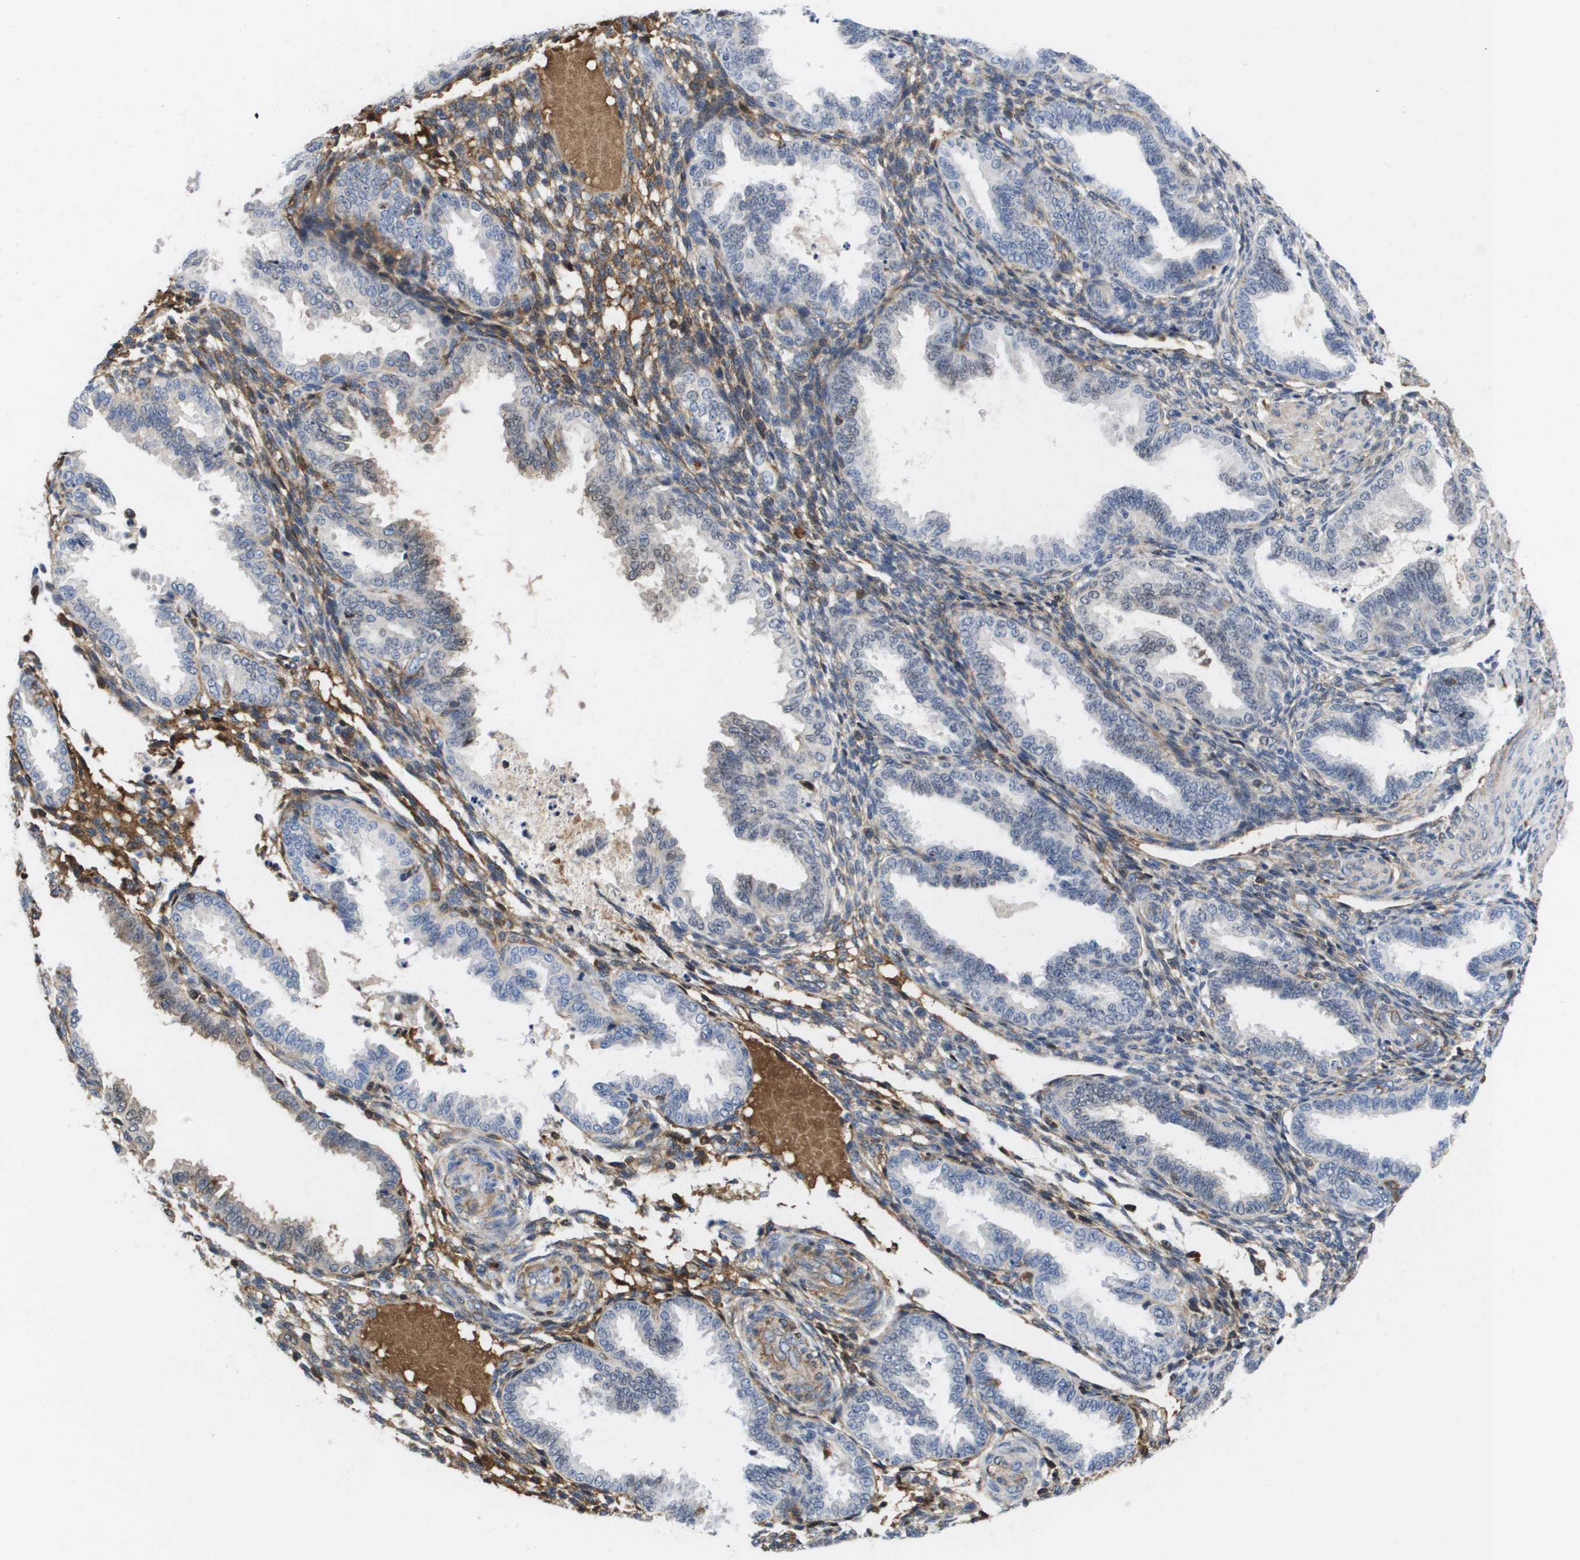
{"staining": {"intensity": "moderate", "quantity": "25%-75%", "location": "cytoplasmic/membranous"}, "tissue": "endometrium", "cell_type": "Cells in endometrial stroma", "image_type": "normal", "snomed": [{"axis": "morphology", "description": "Normal tissue, NOS"}, {"axis": "topography", "description": "Endometrium"}], "caption": "Immunohistochemistry of benign human endometrium demonstrates medium levels of moderate cytoplasmic/membranous staining in about 25%-75% of cells in endometrial stroma. (Stains: DAB in brown, nuclei in blue, Microscopy: brightfield microscopy at high magnification).", "gene": "SERPINC1", "patient": {"sex": "female", "age": 33}}